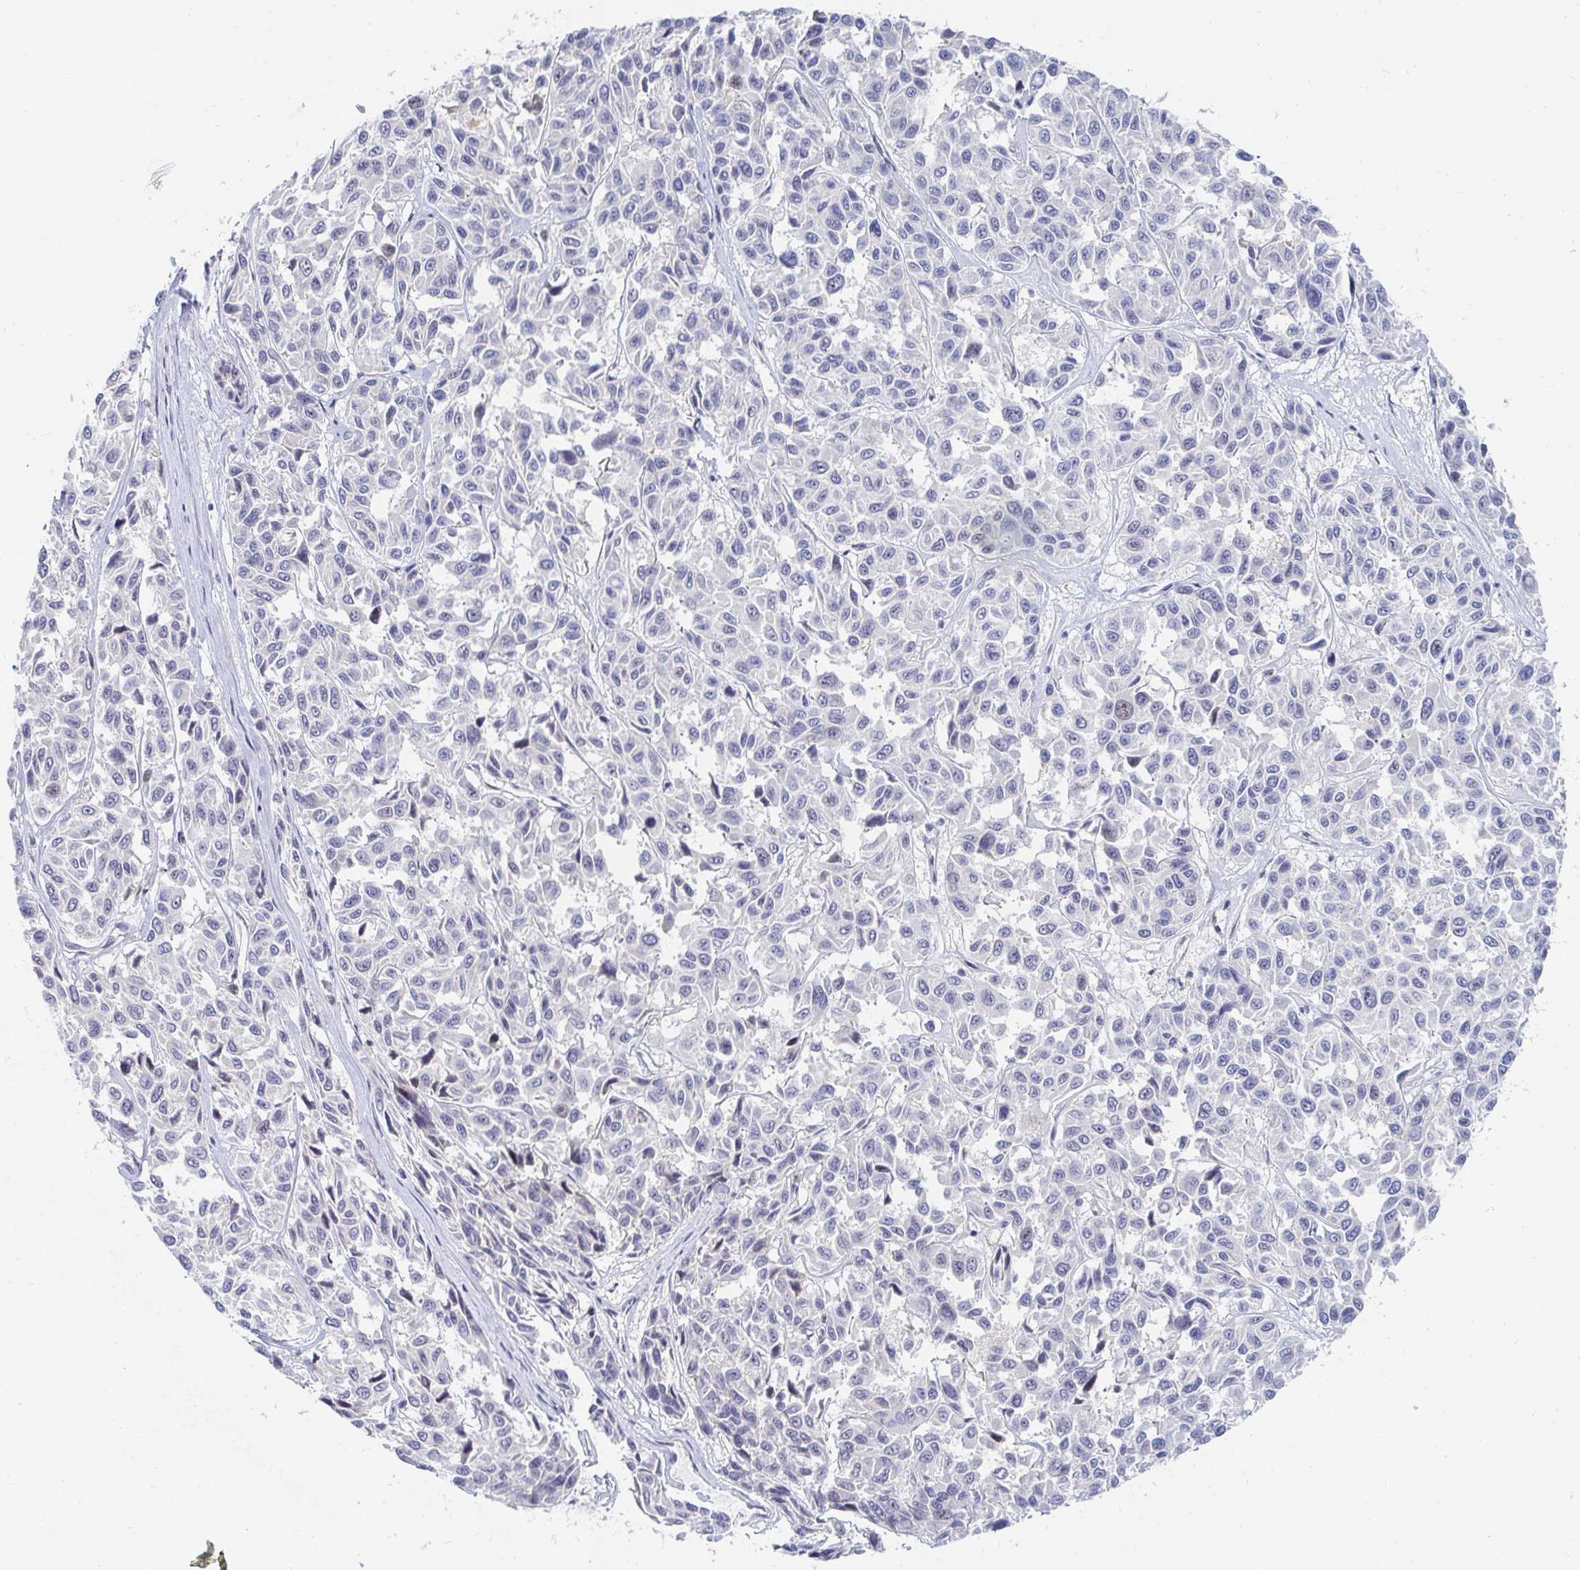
{"staining": {"intensity": "negative", "quantity": "none", "location": "none"}, "tissue": "melanoma", "cell_type": "Tumor cells", "image_type": "cancer", "snomed": [{"axis": "morphology", "description": "Malignant melanoma, NOS"}, {"axis": "topography", "description": "Skin"}], "caption": "The histopathology image demonstrates no significant positivity in tumor cells of melanoma.", "gene": "COL28A1", "patient": {"sex": "female", "age": 66}}